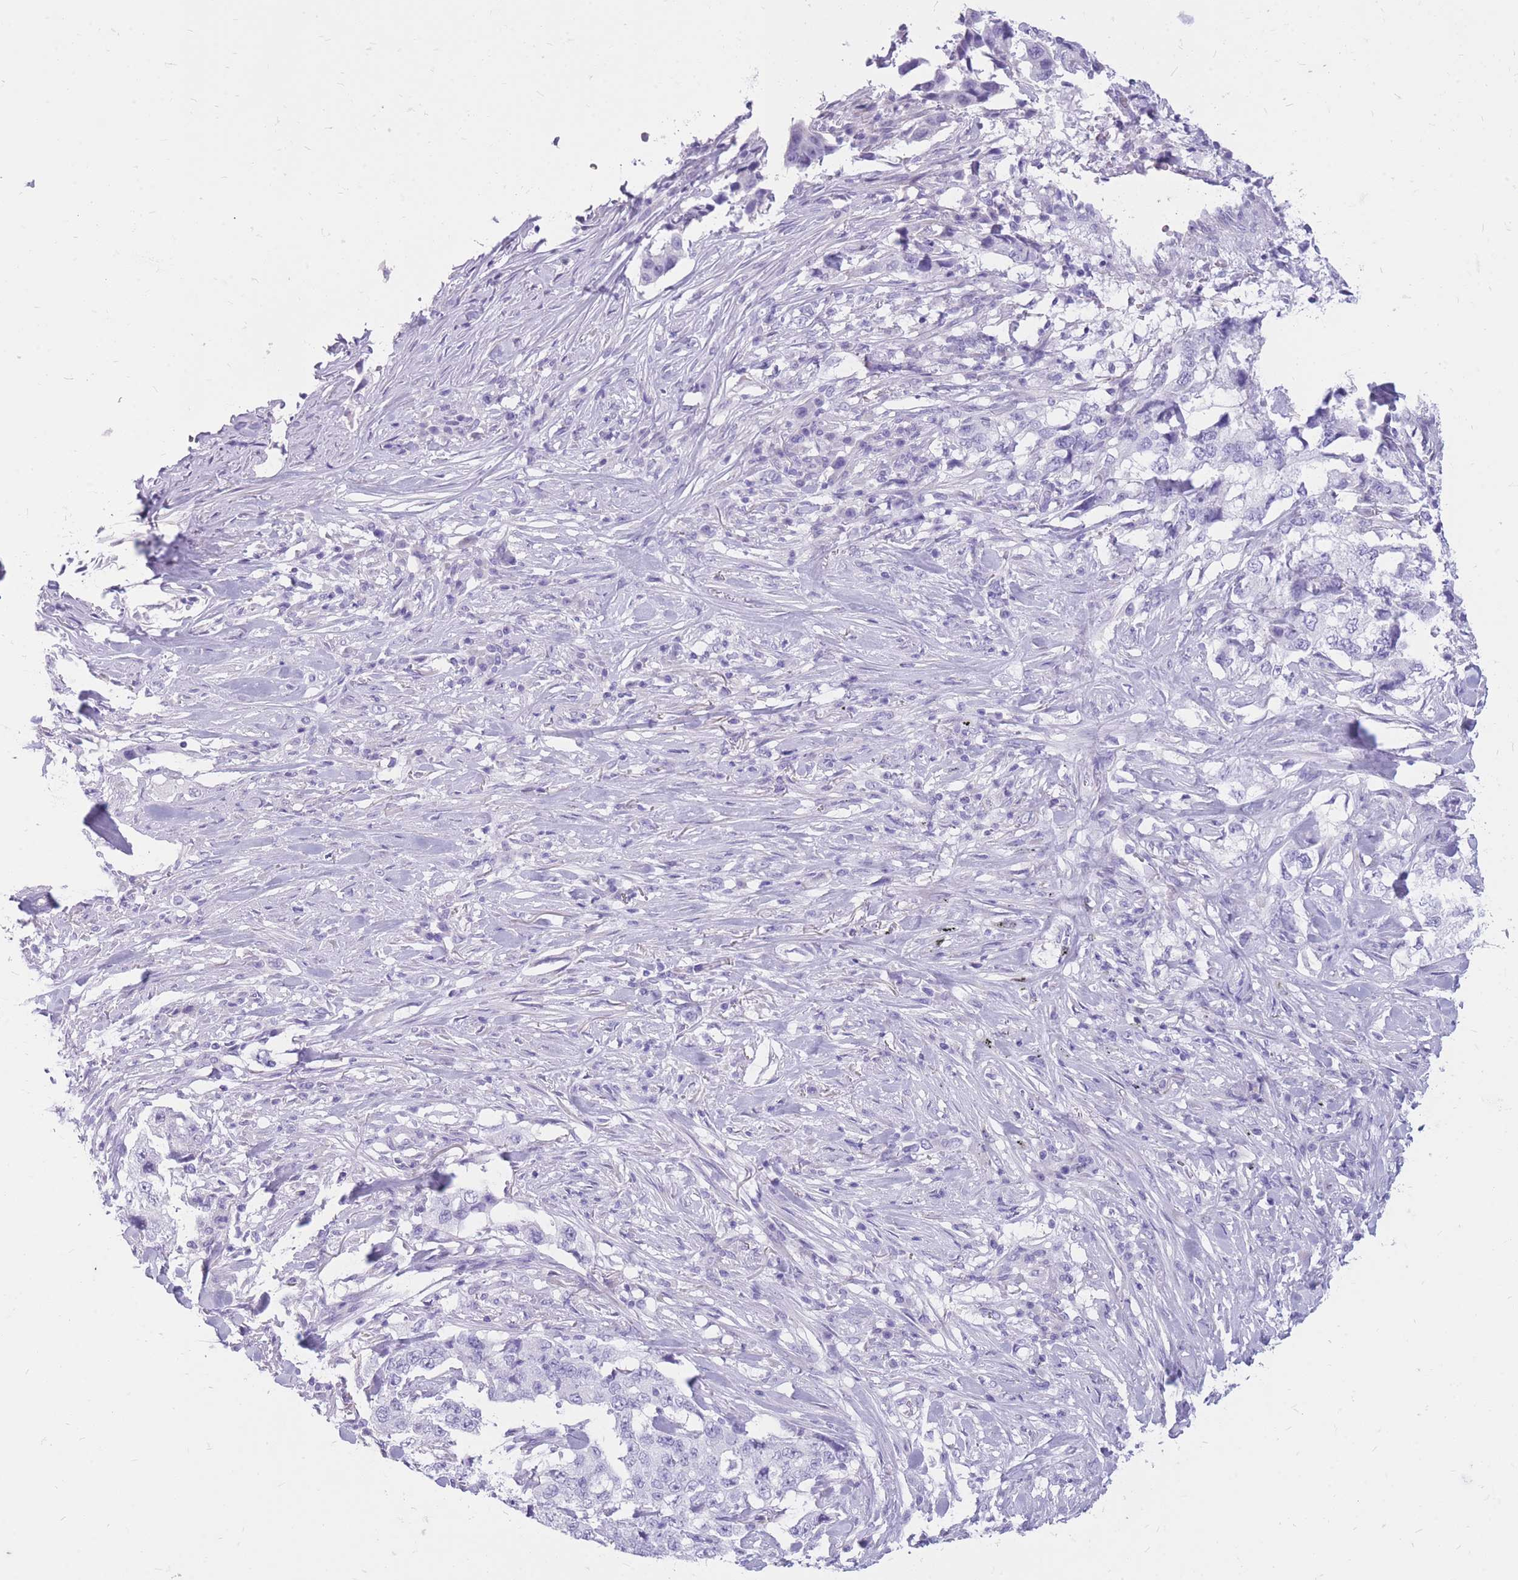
{"staining": {"intensity": "negative", "quantity": "none", "location": "none"}, "tissue": "lung cancer", "cell_type": "Tumor cells", "image_type": "cancer", "snomed": [{"axis": "morphology", "description": "Adenocarcinoma, NOS"}, {"axis": "topography", "description": "Lung"}], "caption": "This is a histopathology image of IHC staining of adenocarcinoma (lung), which shows no positivity in tumor cells.", "gene": "CYP21A2", "patient": {"sex": "female", "age": 51}}